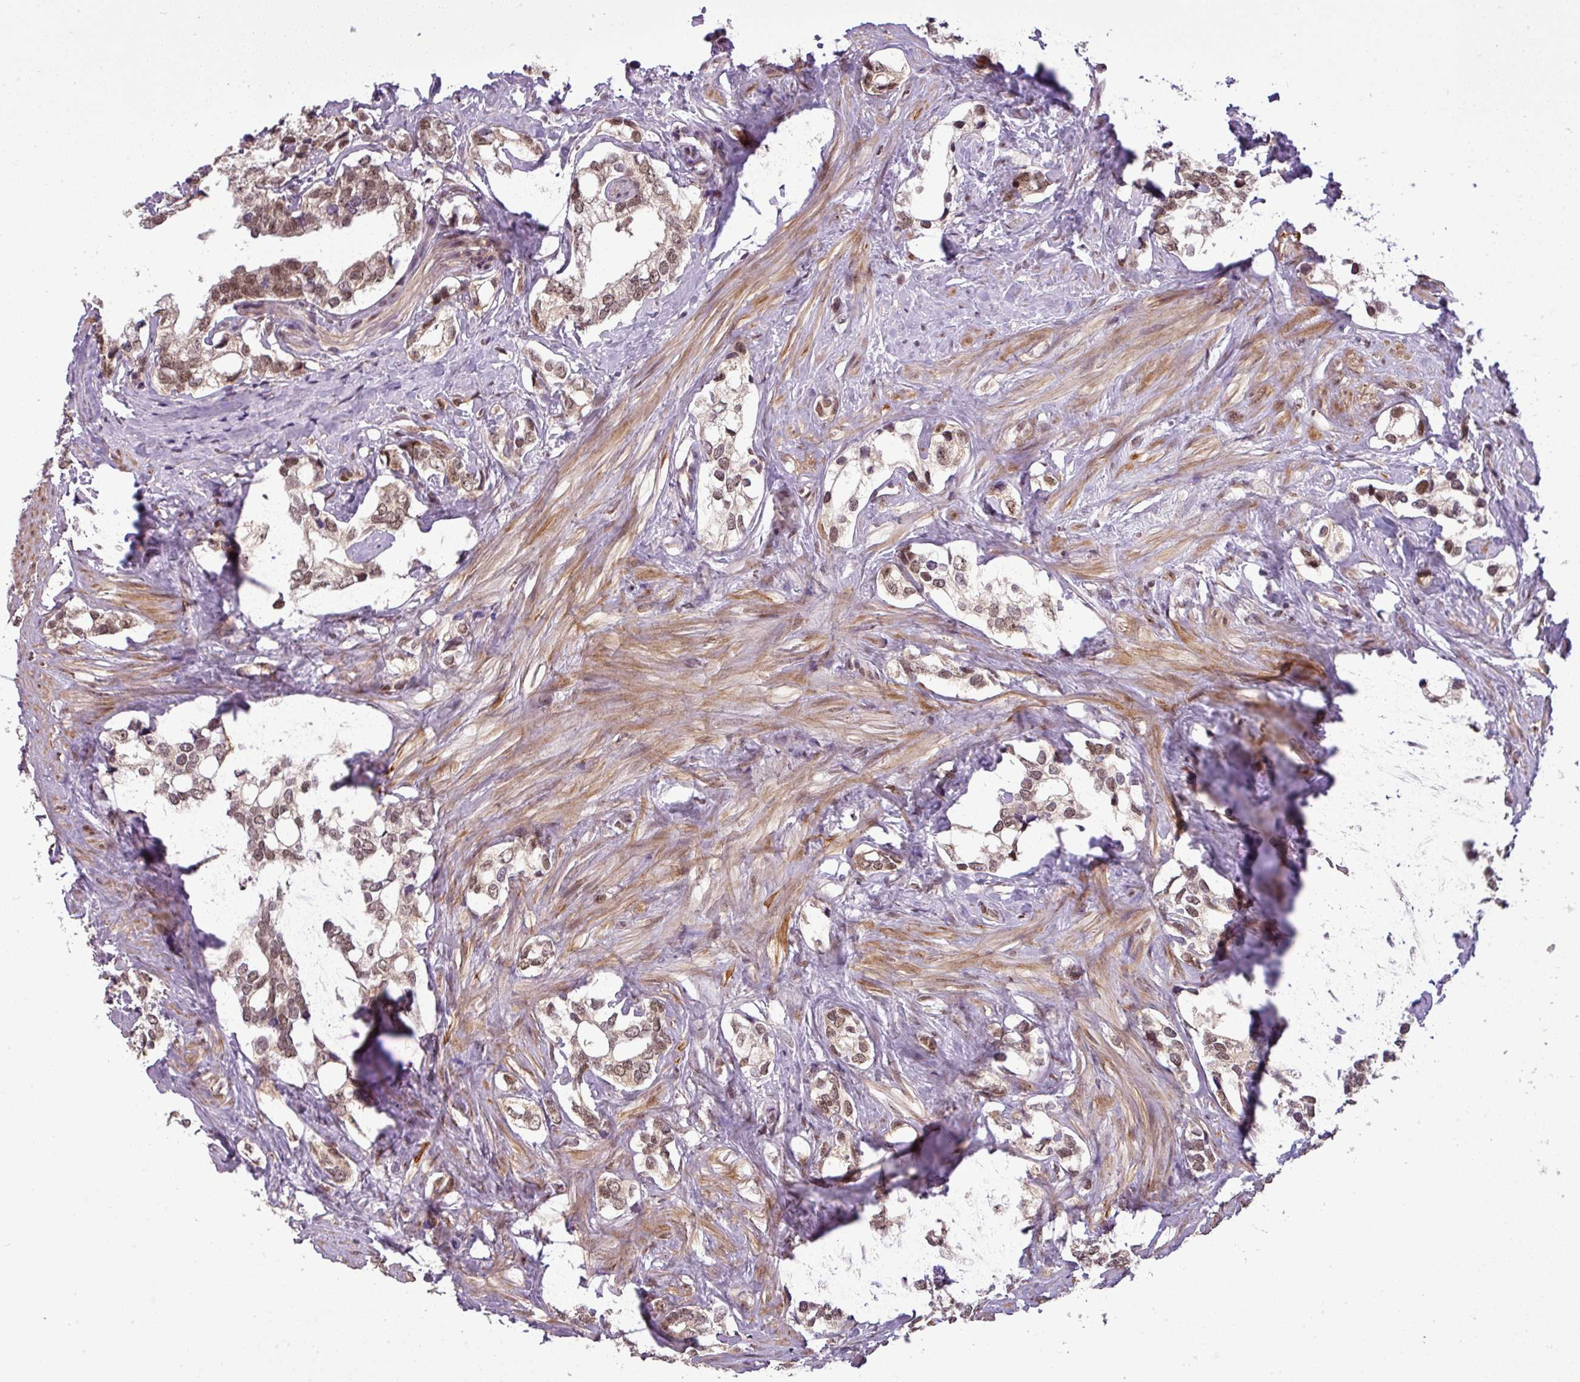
{"staining": {"intensity": "moderate", "quantity": ">75%", "location": "nuclear"}, "tissue": "prostate cancer", "cell_type": "Tumor cells", "image_type": "cancer", "snomed": [{"axis": "morphology", "description": "Adenocarcinoma, High grade"}, {"axis": "topography", "description": "Prostate"}], "caption": "Tumor cells demonstrate medium levels of moderate nuclear positivity in about >75% of cells in adenocarcinoma (high-grade) (prostate).", "gene": "MFHAS1", "patient": {"sex": "male", "age": 66}}